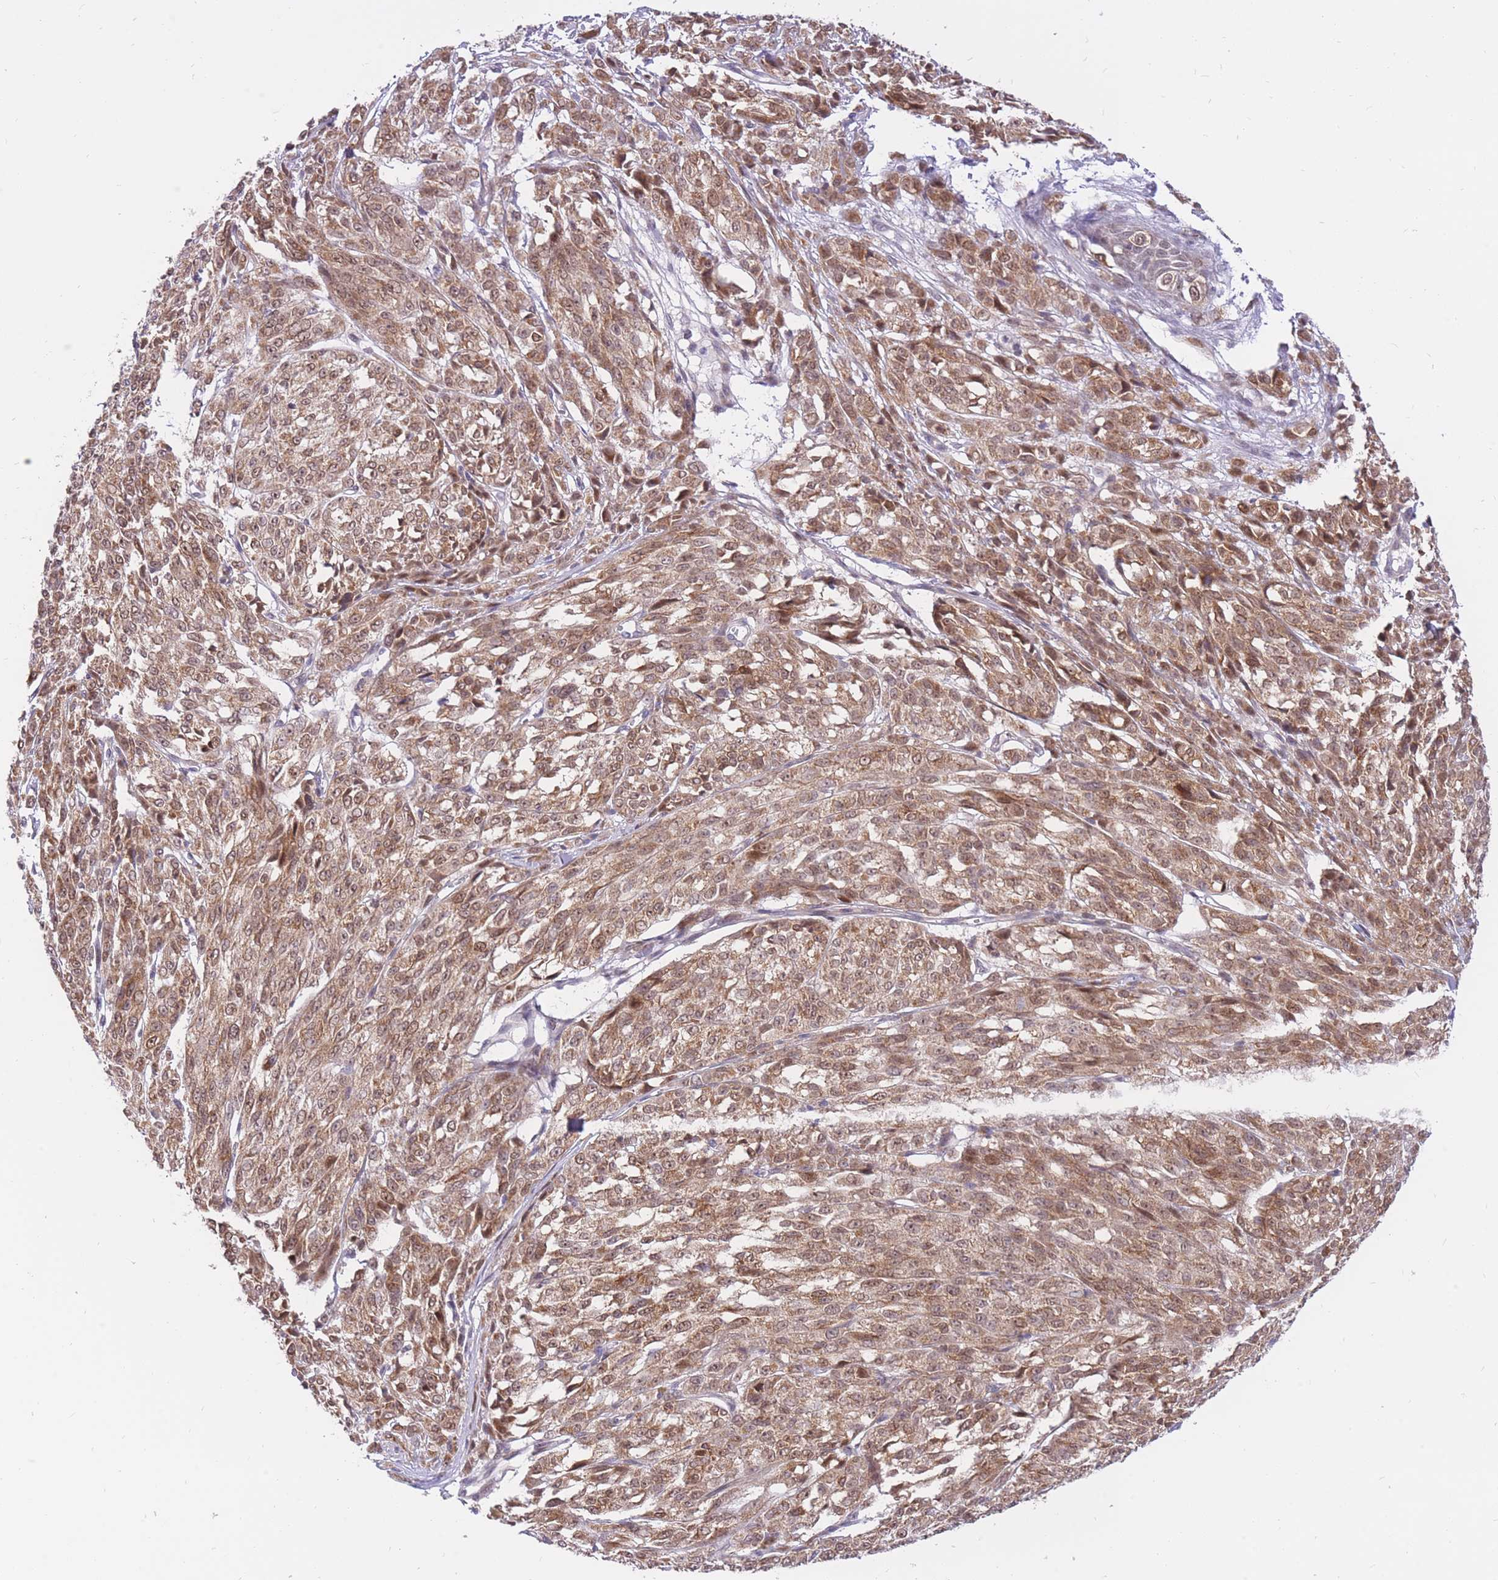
{"staining": {"intensity": "moderate", "quantity": ">75%", "location": "cytoplasmic/membranous,nuclear"}, "tissue": "melanoma", "cell_type": "Tumor cells", "image_type": "cancer", "snomed": [{"axis": "morphology", "description": "Malignant melanoma, NOS"}, {"axis": "topography", "description": "Skin"}], "caption": "Melanoma was stained to show a protein in brown. There is medium levels of moderate cytoplasmic/membranous and nuclear staining in about >75% of tumor cells. The staining was performed using DAB, with brown indicating positive protein expression. Nuclei are stained blue with hematoxylin.", "gene": "MINDY2", "patient": {"sex": "female", "age": 52}}